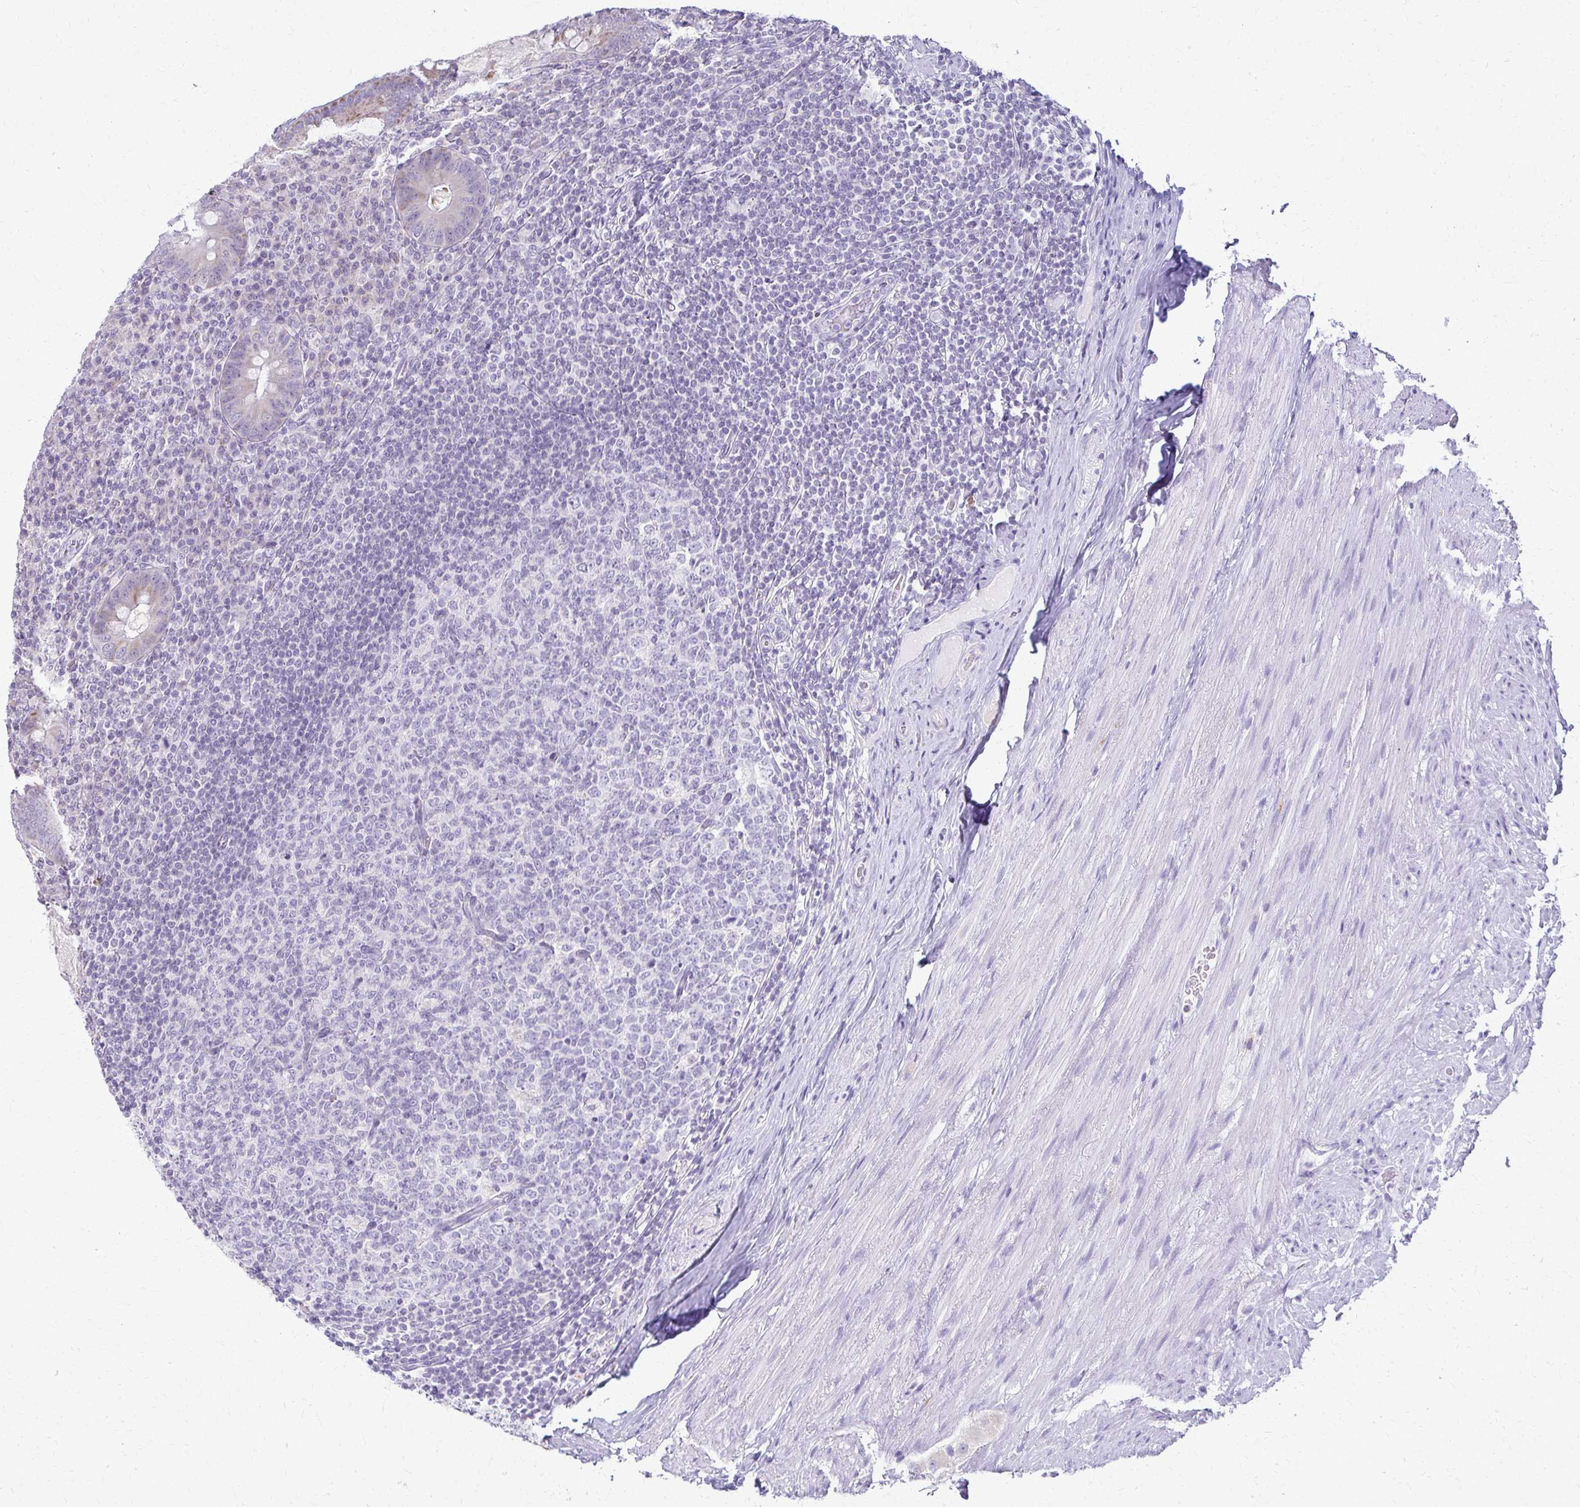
{"staining": {"intensity": "moderate", "quantity": "<25%", "location": "cytoplasmic/membranous"}, "tissue": "appendix", "cell_type": "Glandular cells", "image_type": "normal", "snomed": [{"axis": "morphology", "description": "Normal tissue, NOS"}, {"axis": "topography", "description": "Appendix"}], "caption": "A micrograph of human appendix stained for a protein exhibits moderate cytoplasmic/membranous brown staining in glandular cells. (brown staining indicates protein expression, while blue staining denotes nuclei).", "gene": "FCGR2A", "patient": {"sex": "male", "age": 71}}